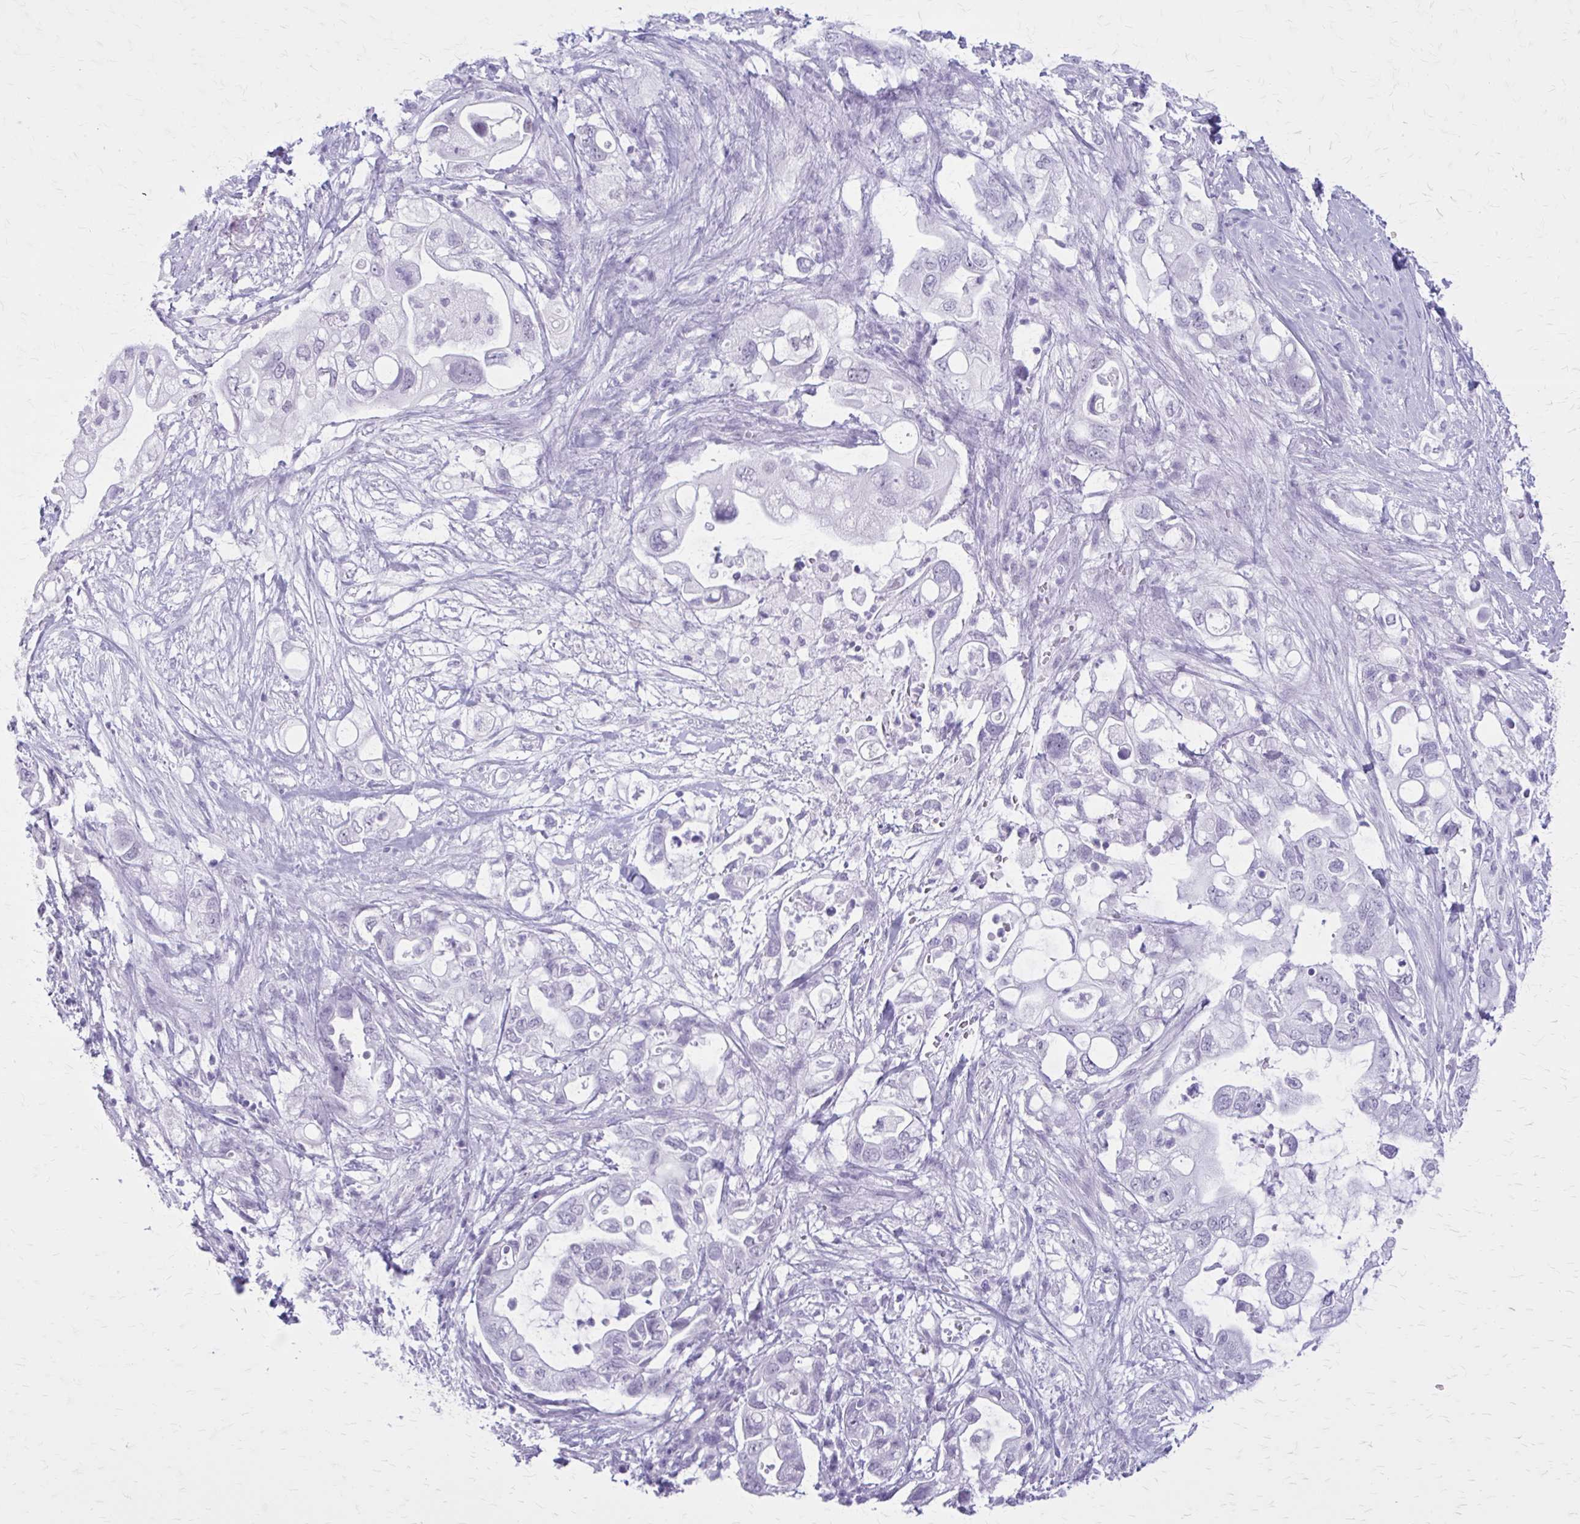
{"staining": {"intensity": "negative", "quantity": "none", "location": "none"}, "tissue": "pancreatic cancer", "cell_type": "Tumor cells", "image_type": "cancer", "snomed": [{"axis": "morphology", "description": "Adenocarcinoma, NOS"}, {"axis": "topography", "description": "Pancreas"}], "caption": "Immunohistochemistry (IHC) photomicrograph of neoplastic tissue: pancreatic adenocarcinoma stained with DAB (3,3'-diaminobenzidine) demonstrates no significant protein staining in tumor cells. Brightfield microscopy of immunohistochemistry stained with DAB (3,3'-diaminobenzidine) (brown) and hematoxylin (blue), captured at high magnification.", "gene": "GAD1", "patient": {"sex": "female", "age": 72}}